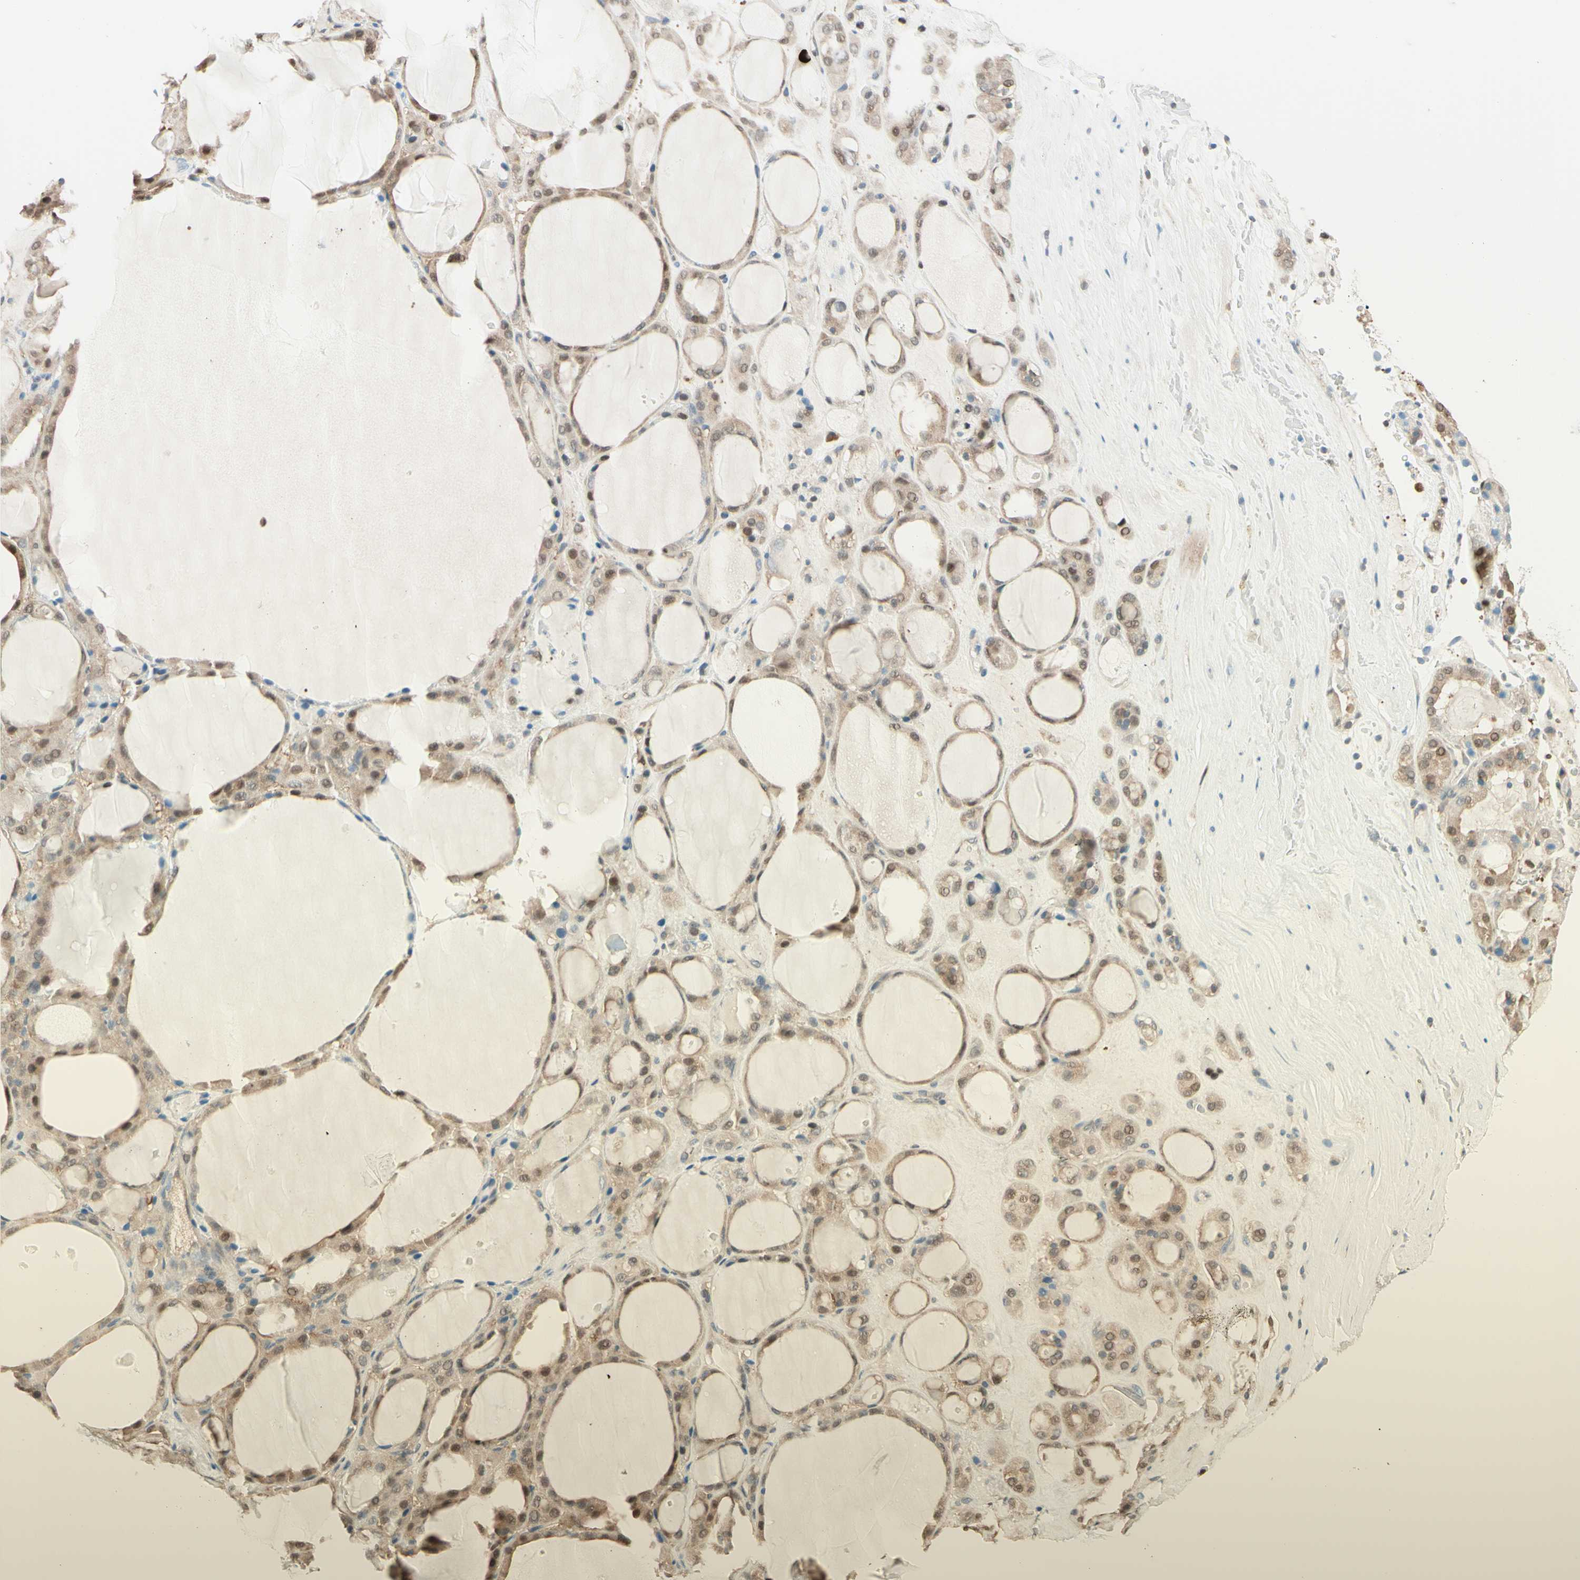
{"staining": {"intensity": "moderate", "quantity": ">75%", "location": "cytoplasmic/membranous,nuclear"}, "tissue": "thyroid gland", "cell_type": "Glandular cells", "image_type": "normal", "snomed": [{"axis": "morphology", "description": "Normal tissue, NOS"}, {"axis": "morphology", "description": "Carcinoma, NOS"}, {"axis": "topography", "description": "Thyroid gland"}], "caption": "This histopathology image shows IHC staining of benign human thyroid gland, with medium moderate cytoplasmic/membranous,nuclear expression in approximately >75% of glandular cells.", "gene": "UPK3B", "patient": {"sex": "female", "age": 86}}